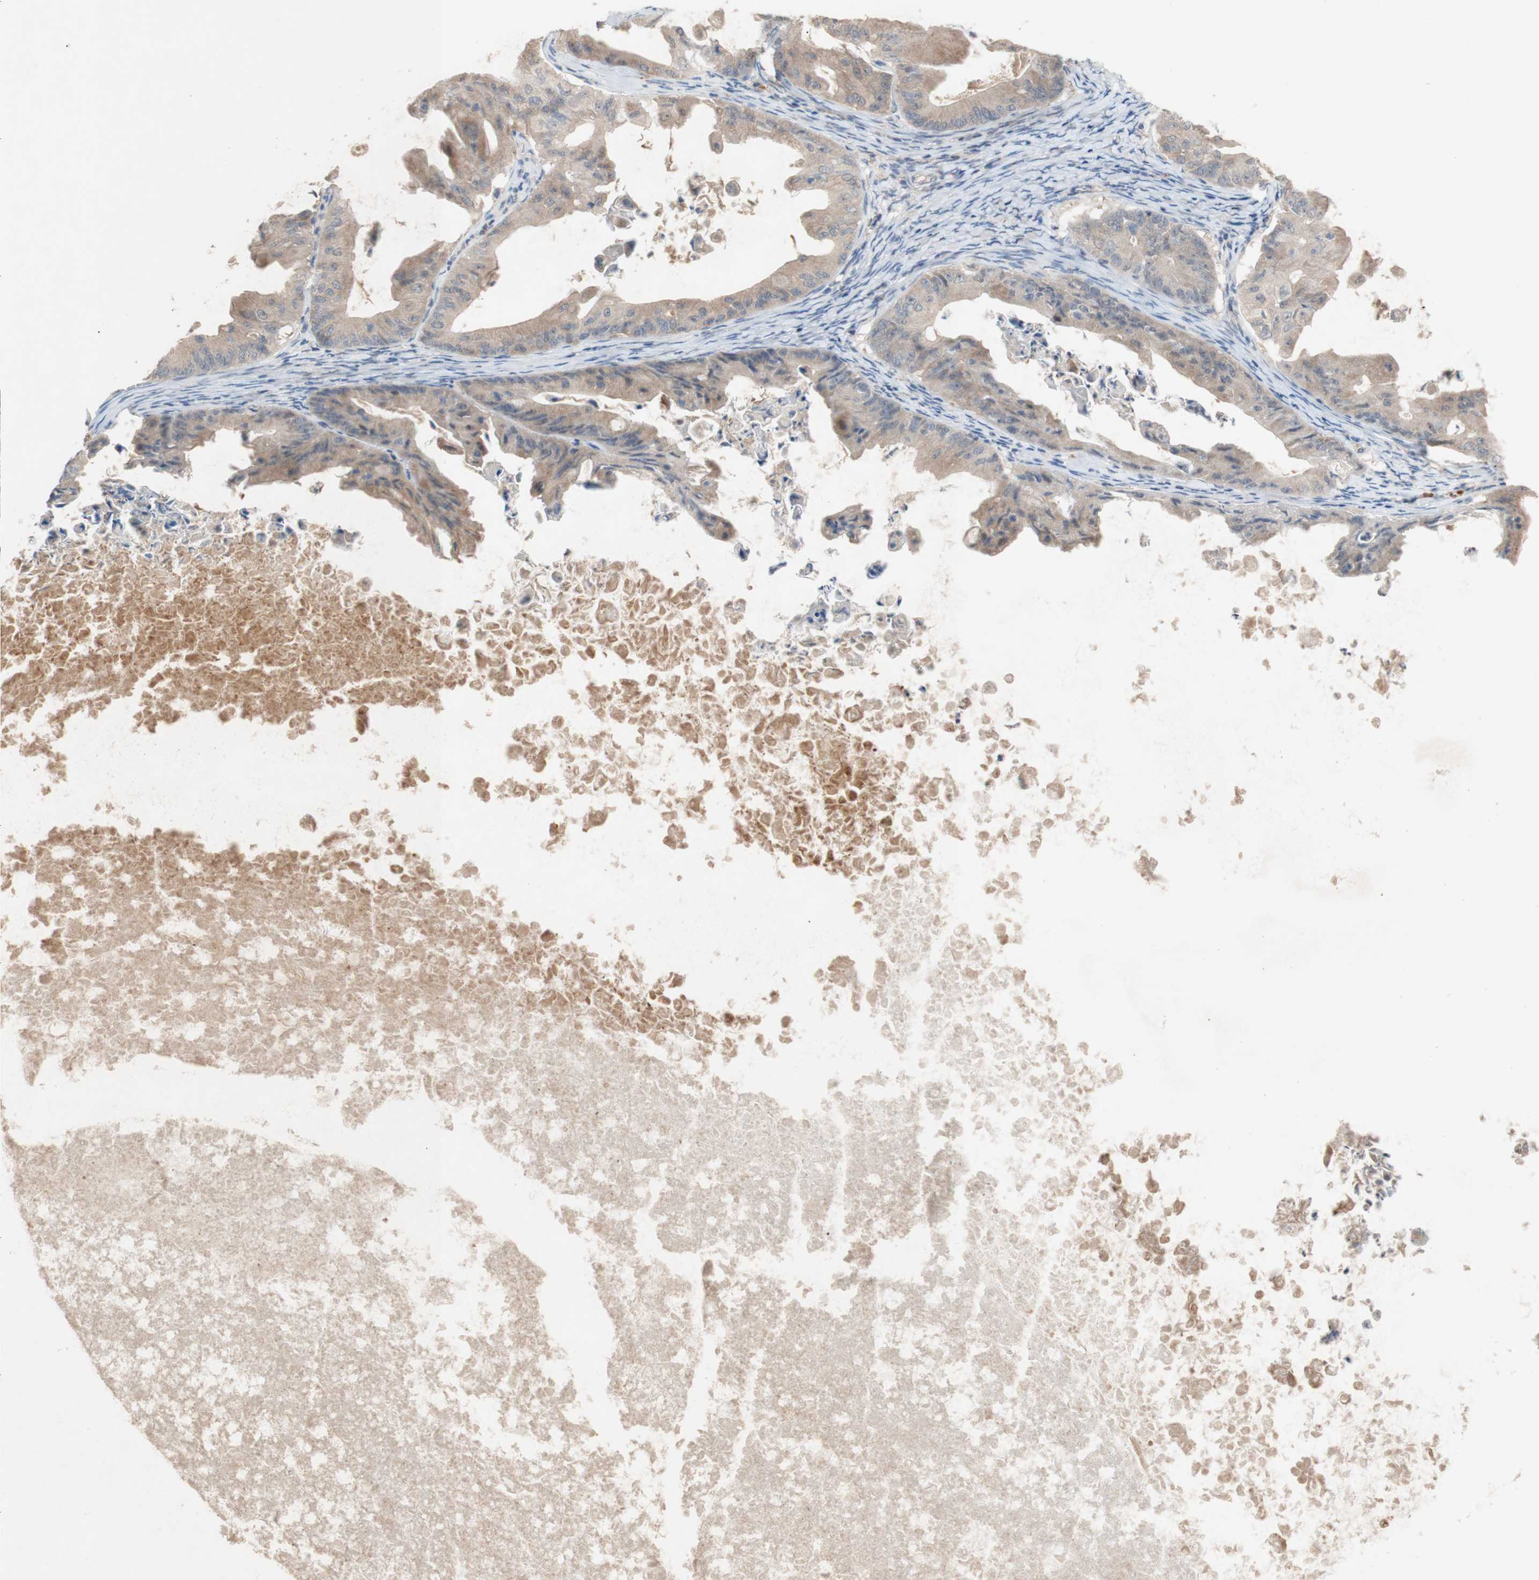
{"staining": {"intensity": "moderate", "quantity": ">75%", "location": "cytoplasmic/membranous"}, "tissue": "ovarian cancer", "cell_type": "Tumor cells", "image_type": "cancer", "snomed": [{"axis": "morphology", "description": "Cystadenocarcinoma, mucinous, NOS"}, {"axis": "topography", "description": "Ovary"}], "caption": "Tumor cells display medium levels of moderate cytoplasmic/membranous staining in approximately >75% of cells in ovarian mucinous cystadenocarcinoma.", "gene": "PEX2", "patient": {"sex": "female", "age": 37}}